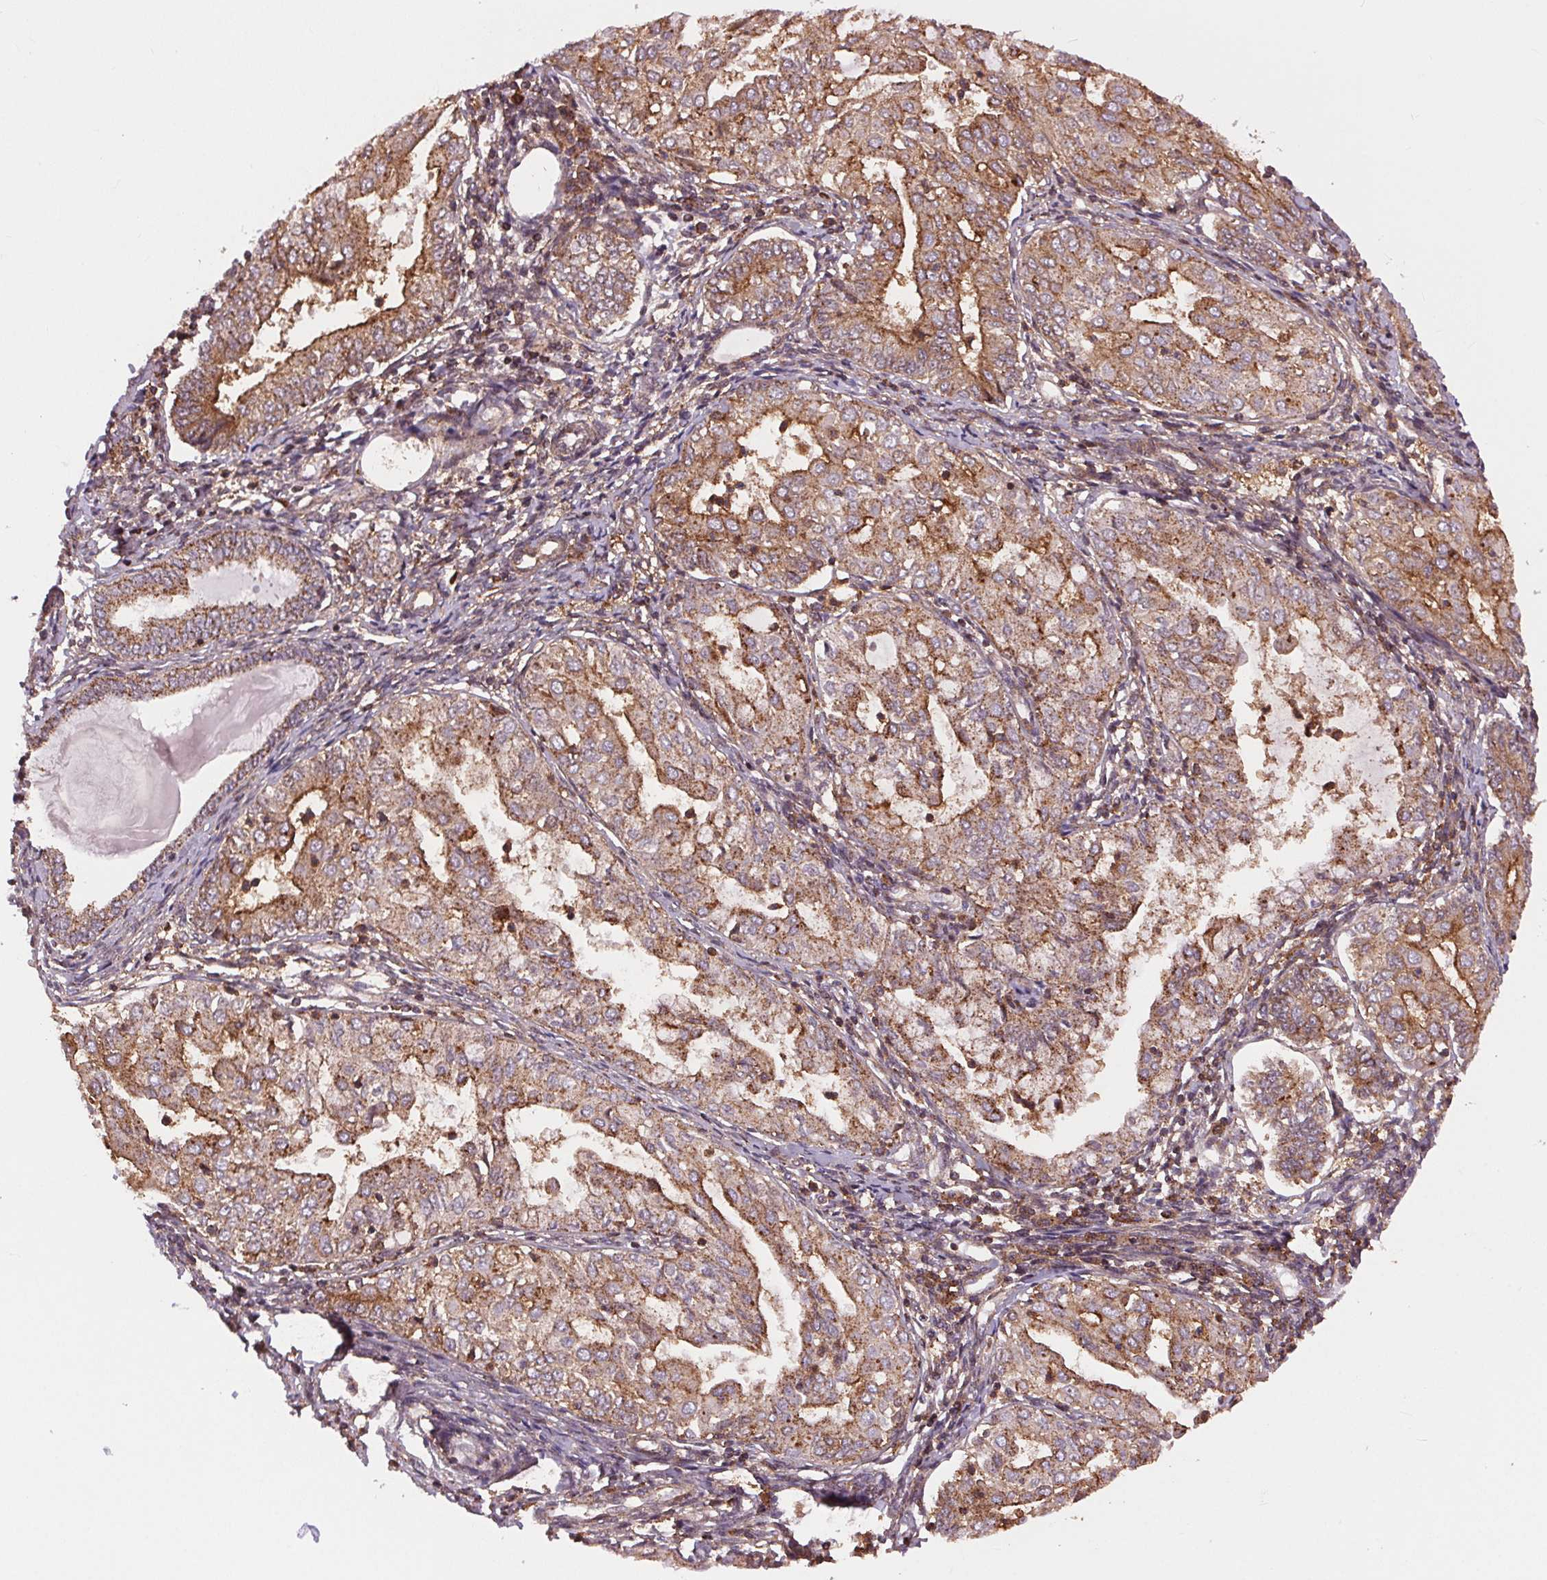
{"staining": {"intensity": "moderate", "quantity": ">75%", "location": "cytoplasmic/membranous"}, "tissue": "endometrial cancer", "cell_type": "Tumor cells", "image_type": "cancer", "snomed": [{"axis": "morphology", "description": "Adenocarcinoma, NOS"}, {"axis": "topography", "description": "Endometrium"}], "caption": "Adenocarcinoma (endometrial) stained with a protein marker exhibits moderate staining in tumor cells.", "gene": "CHMP4B", "patient": {"sex": "female", "age": 68}}